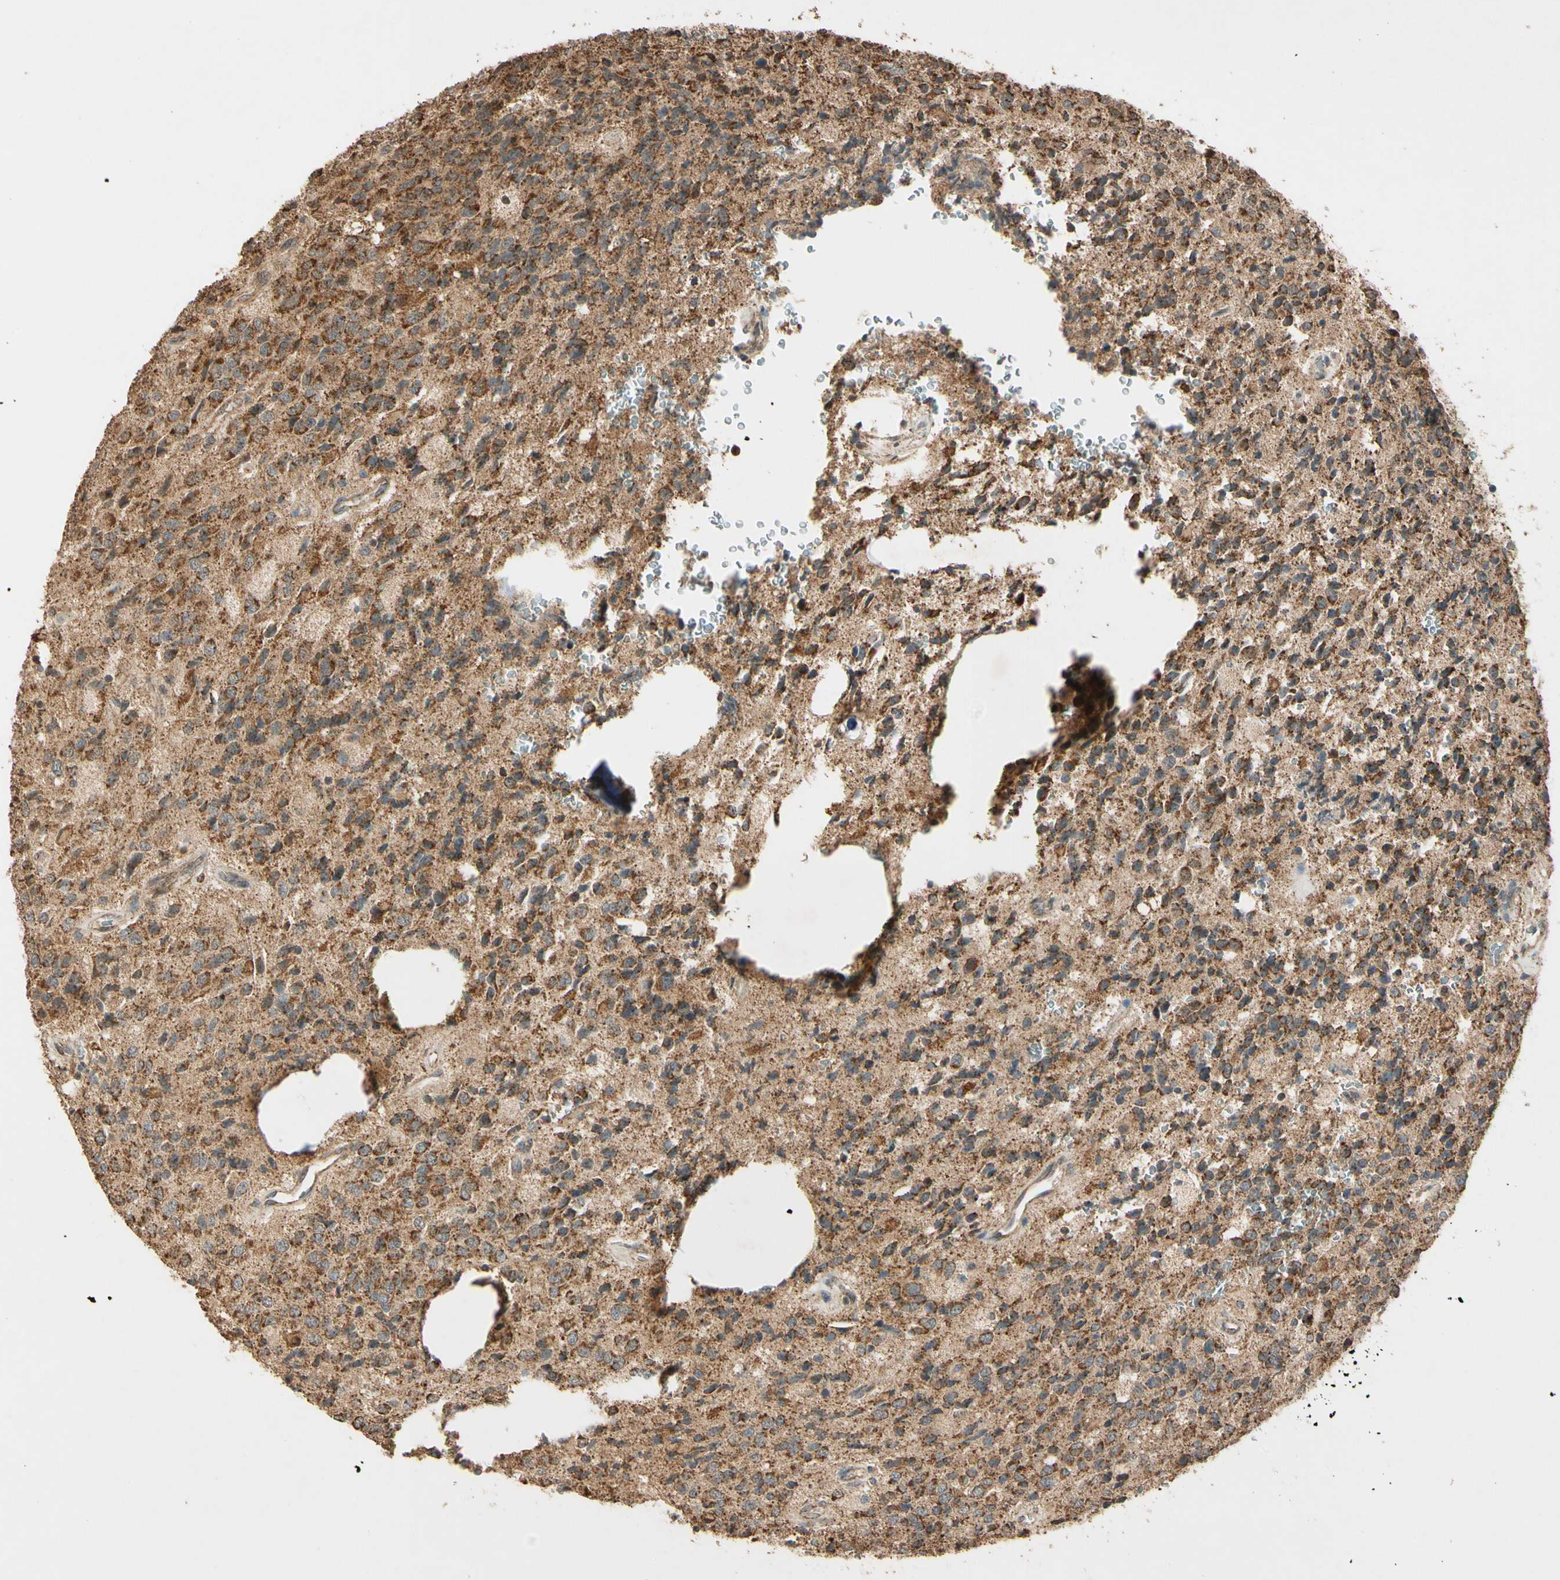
{"staining": {"intensity": "moderate", "quantity": ">75%", "location": "cytoplasmic/membranous"}, "tissue": "glioma", "cell_type": "Tumor cells", "image_type": "cancer", "snomed": [{"axis": "morphology", "description": "Glioma, malignant, High grade"}, {"axis": "topography", "description": "pancreas cauda"}], "caption": "A brown stain shows moderate cytoplasmic/membranous positivity of a protein in human malignant glioma (high-grade) tumor cells.", "gene": "PRDX5", "patient": {"sex": "male", "age": 60}}